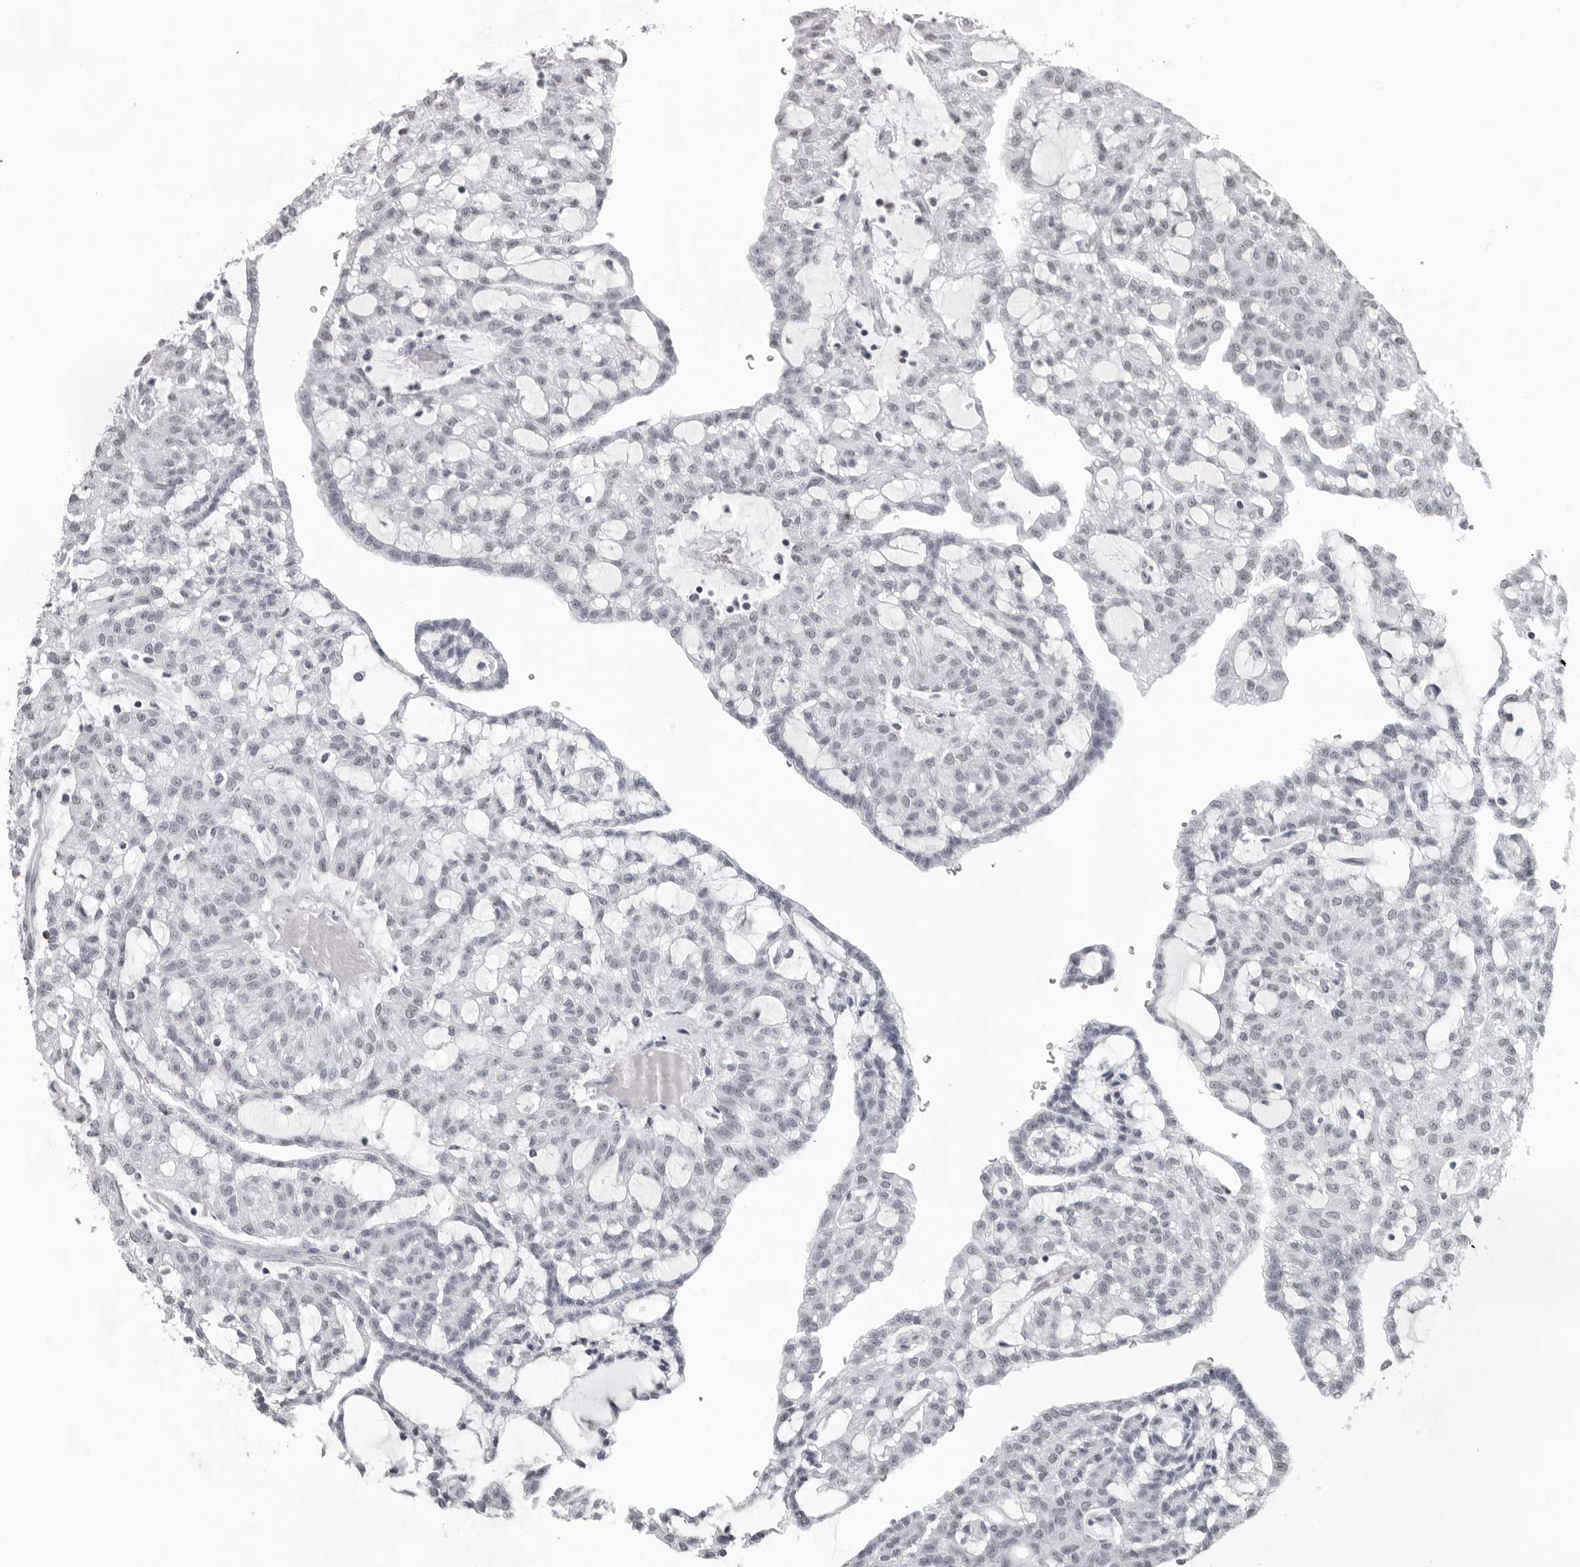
{"staining": {"intensity": "weak", "quantity": "<25%", "location": "nuclear"}, "tissue": "renal cancer", "cell_type": "Tumor cells", "image_type": "cancer", "snomed": [{"axis": "morphology", "description": "Adenocarcinoma, NOS"}, {"axis": "topography", "description": "Kidney"}], "caption": "High magnification brightfield microscopy of adenocarcinoma (renal) stained with DAB (brown) and counterstained with hematoxylin (blue): tumor cells show no significant positivity.", "gene": "ESPN", "patient": {"sex": "male", "age": 63}}